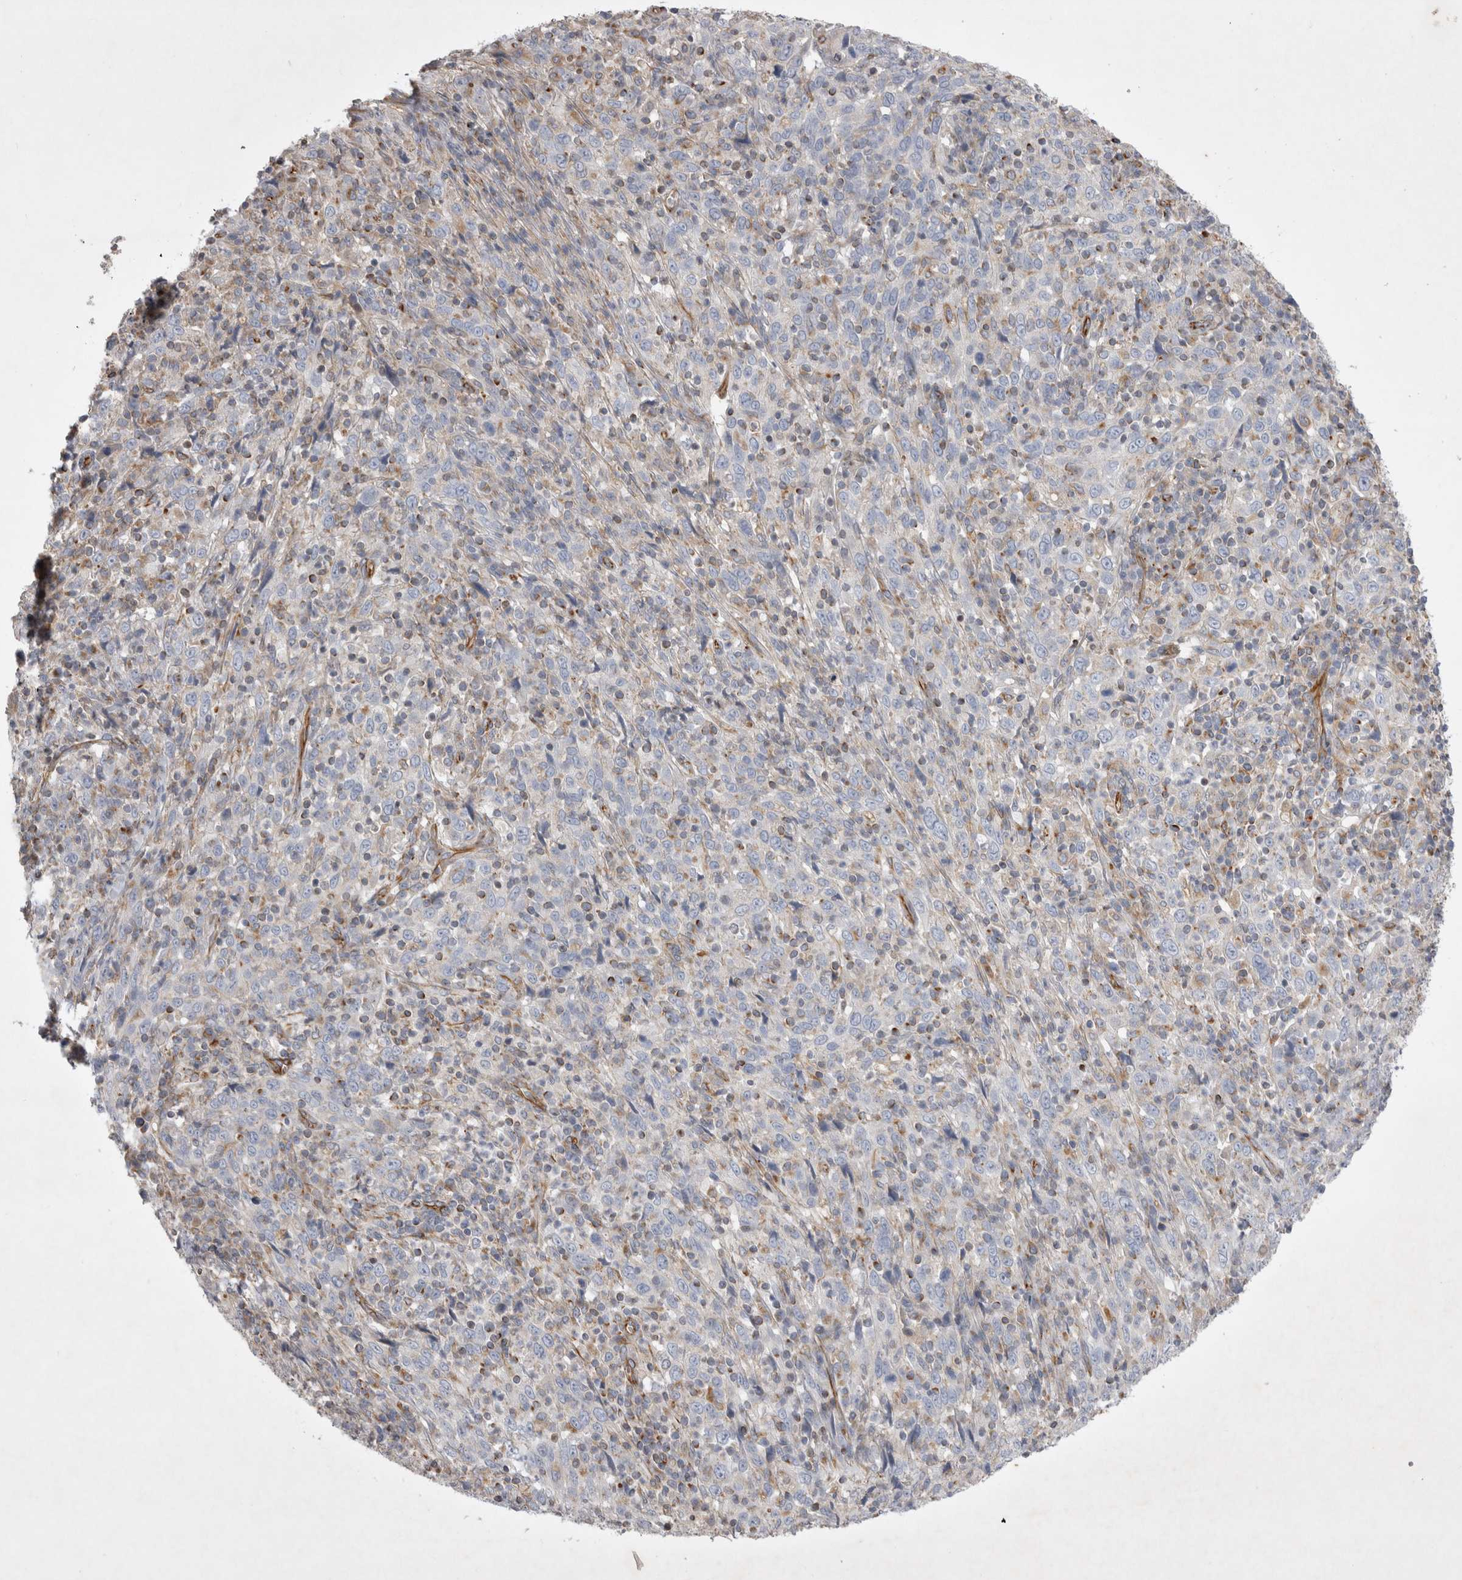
{"staining": {"intensity": "negative", "quantity": "none", "location": "none"}, "tissue": "cervical cancer", "cell_type": "Tumor cells", "image_type": "cancer", "snomed": [{"axis": "morphology", "description": "Squamous cell carcinoma, NOS"}, {"axis": "topography", "description": "Cervix"}], "caption": "The micrograph displays no staining of tumor cells in squamous cell carcinoma (cervical).", "gene": "STRADB", "patient": {"sex": "female", "age": 46}}